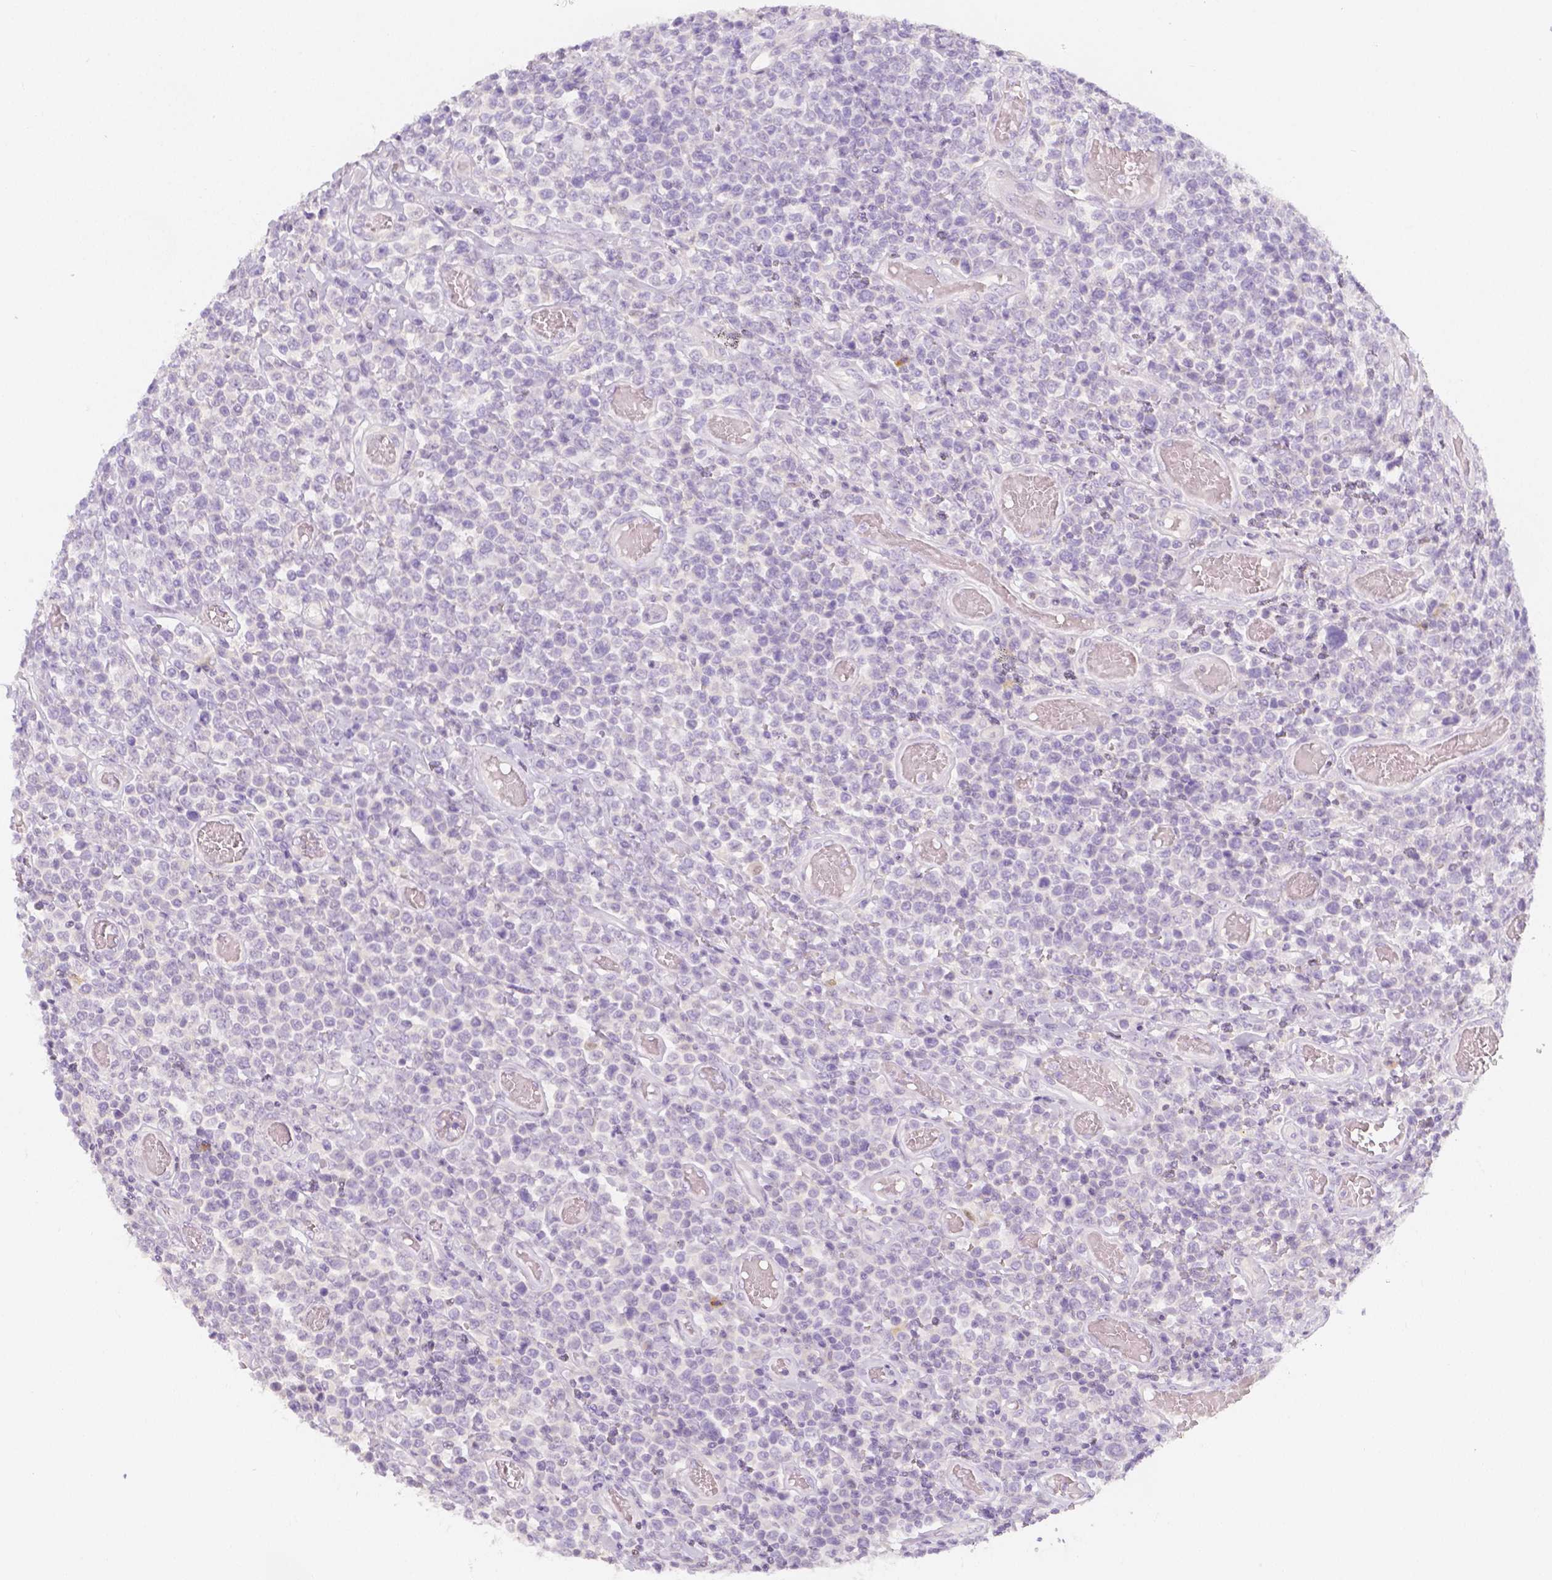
{"staining": {"intensity": "negative", "quantity": "none", "location": "none"}, "tissue": "lymphoma", "cell_type": "Tumor cells", "image_type": "cancer", "snomed": [{"axis": "morphology", "description": "Malignant lymphoma, non-Hodgkin's type, High grade"}, {"axis": "topography", "description": "Soft tissue"}], "caption": "IHC of lymphoma shows no positivity in tumor cells. (Brightfield microscopy of DAB (3,3'-diaminobenzidine) immunohistochemistry (IHC) at high magnification).", "gene": "BATF", "patient": {"sex": "female", "age": 56}}